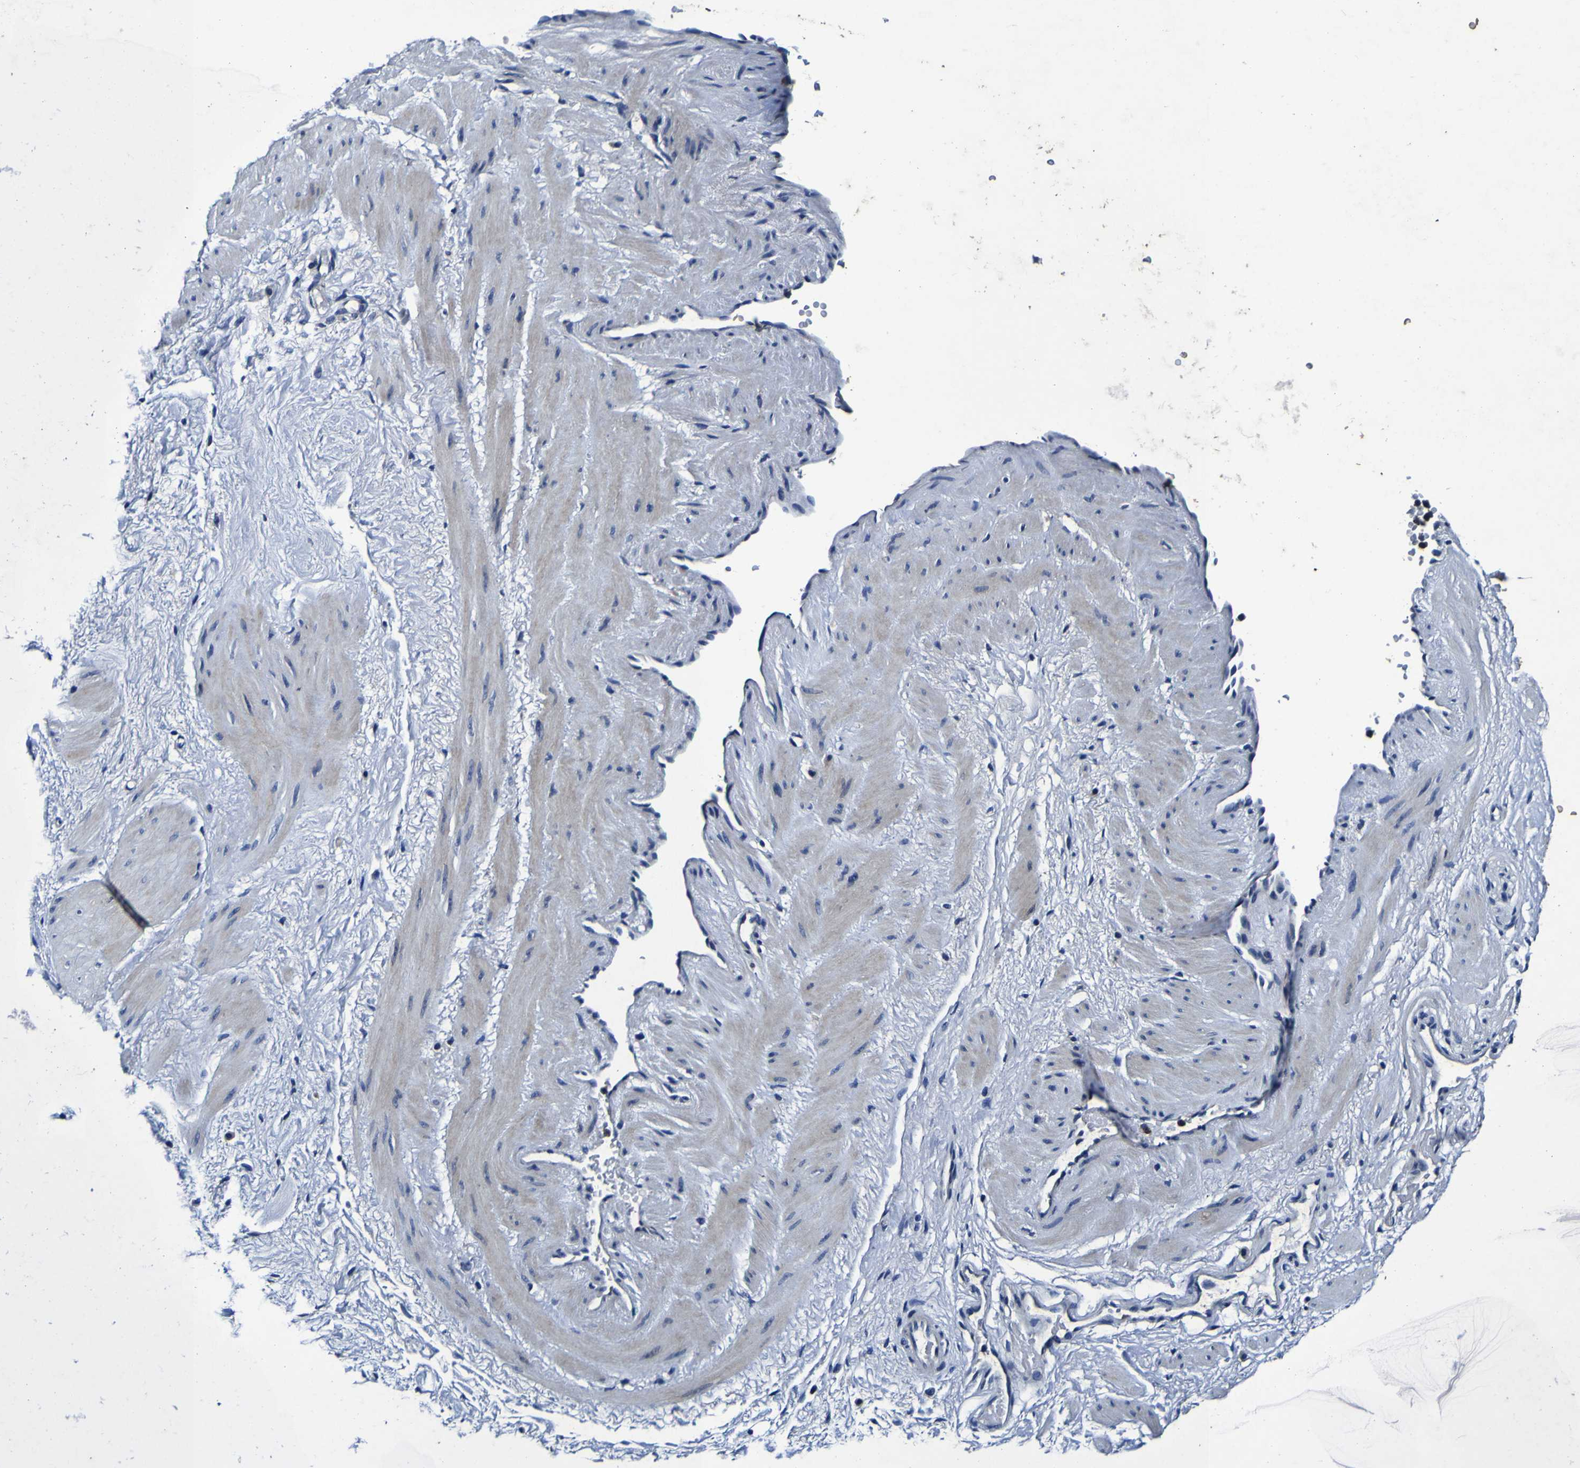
{"staining": {"intensity": "weak", "quantity": ">75%", "location": "cytoplasmic/membranous"}, "tissue": "adipose tissue", "cell_type": "Adipocytes", "image_type": "normal", "snomed": [{"axis": "morphology", "description": "Normal tissue, NOS"}, {"axis": "topography", "description": "Soft tissue"}, {"axis": "topography", "description": "Vascular tissue"}], "caption": "The photomicrograph displays immunohistochemical staining of benign adipose tissue. There is weak cytoplasmic/membranous expression is appreciated in approximately >75% of adipocytes.", "gene": "PANK4", "patient": {"sex": "female", "age": 35}}